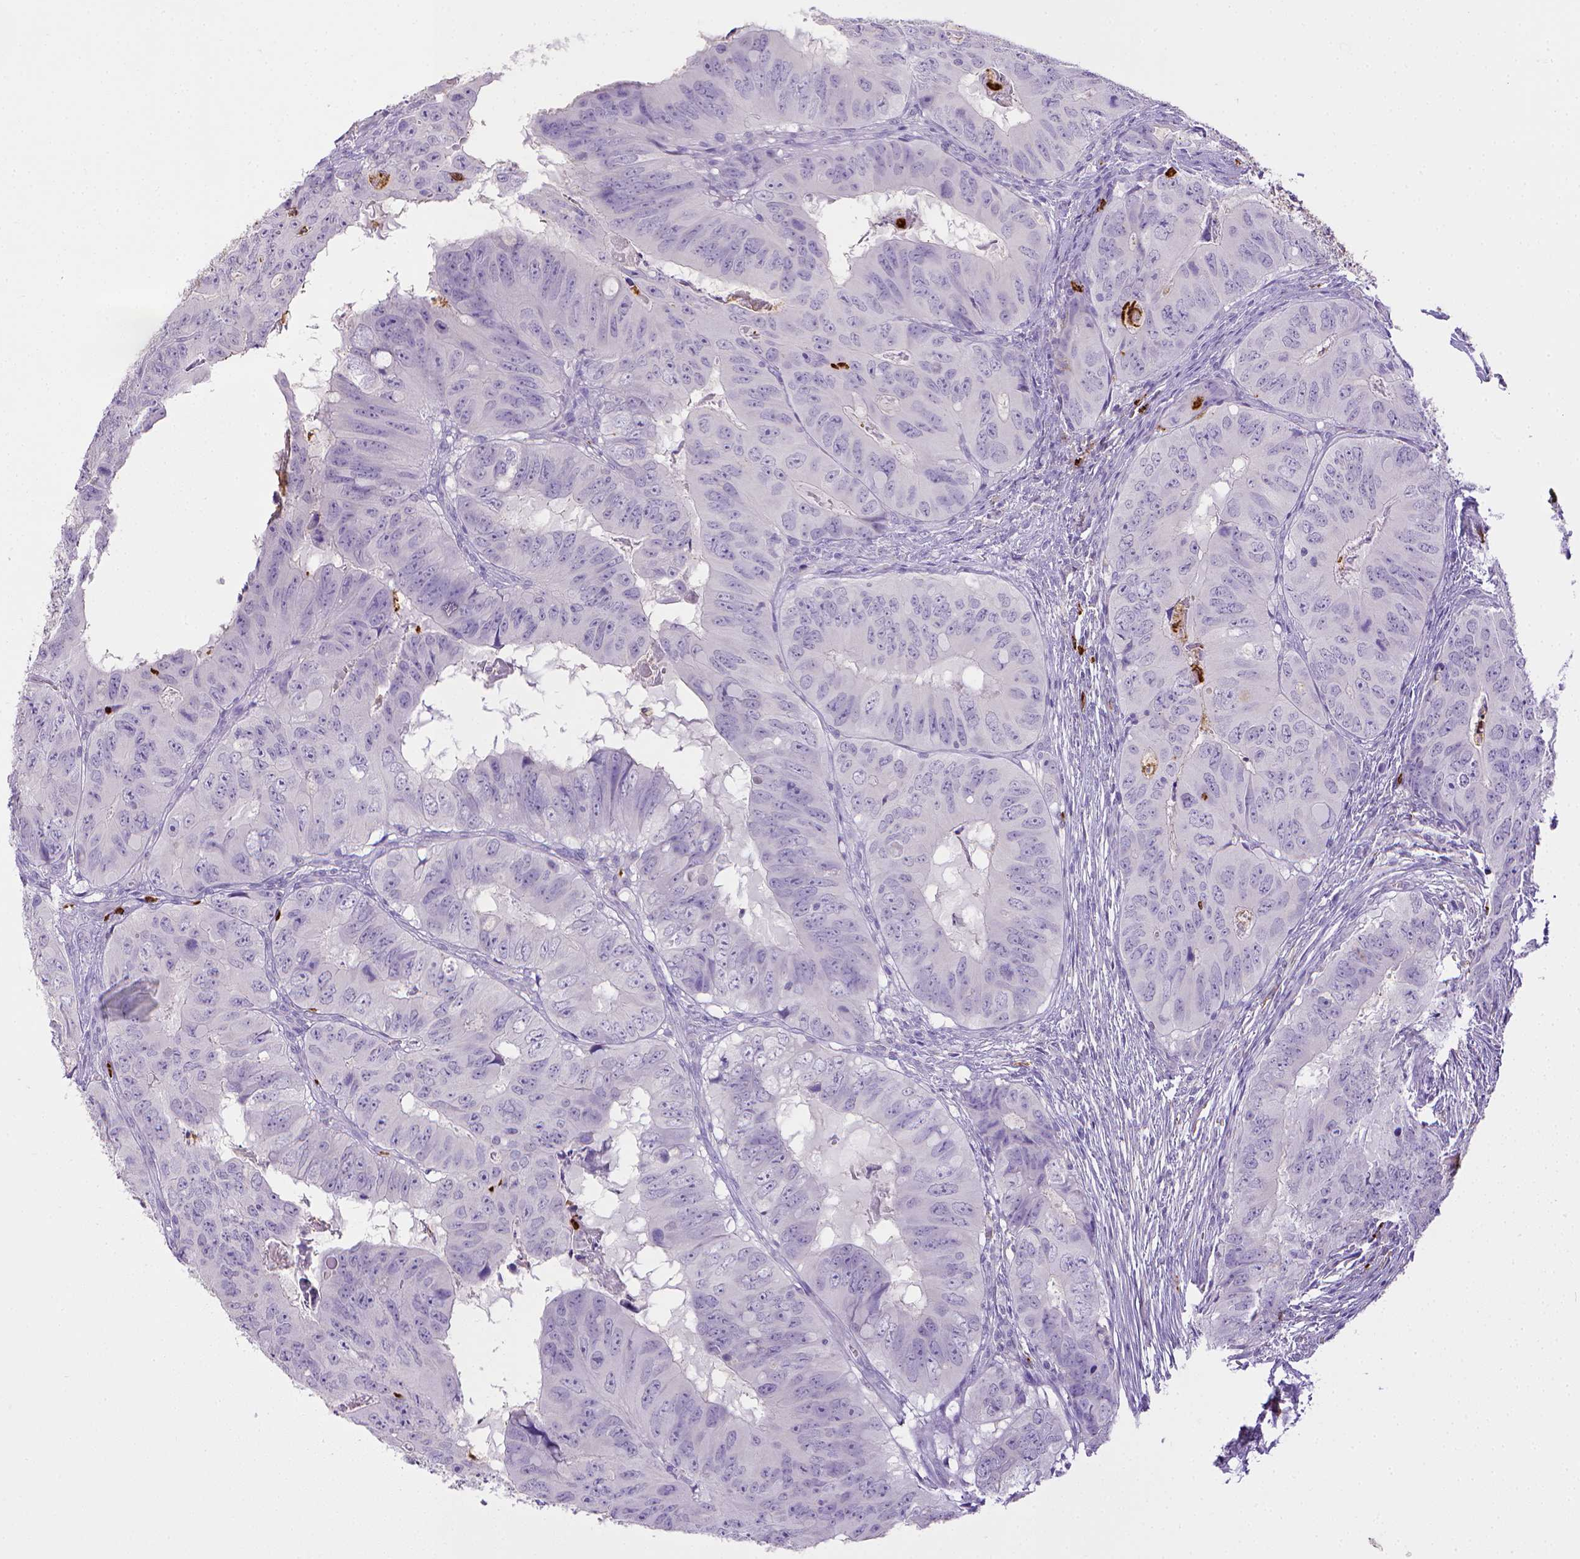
{"staining": {"intensity": "negative", "quantity": "none", "location": "none"}, "tissue": "colorectal cancer", "cell_type": "Tumor cells", "image_type": "cancer", "snomed": [{"axis": "morphology", "description": "Adenocarcinoma, NOS"}, {"axis": "topography", "description": "Colon"}], "caption": "A high-resolution photomicrograph shows IHC staining of colorectal cancer (adenocarcinoma), which reveals no significant staining in tumor cells.", "gene": "ITGAM", "patient": {"sex": "male", "age": 79}}